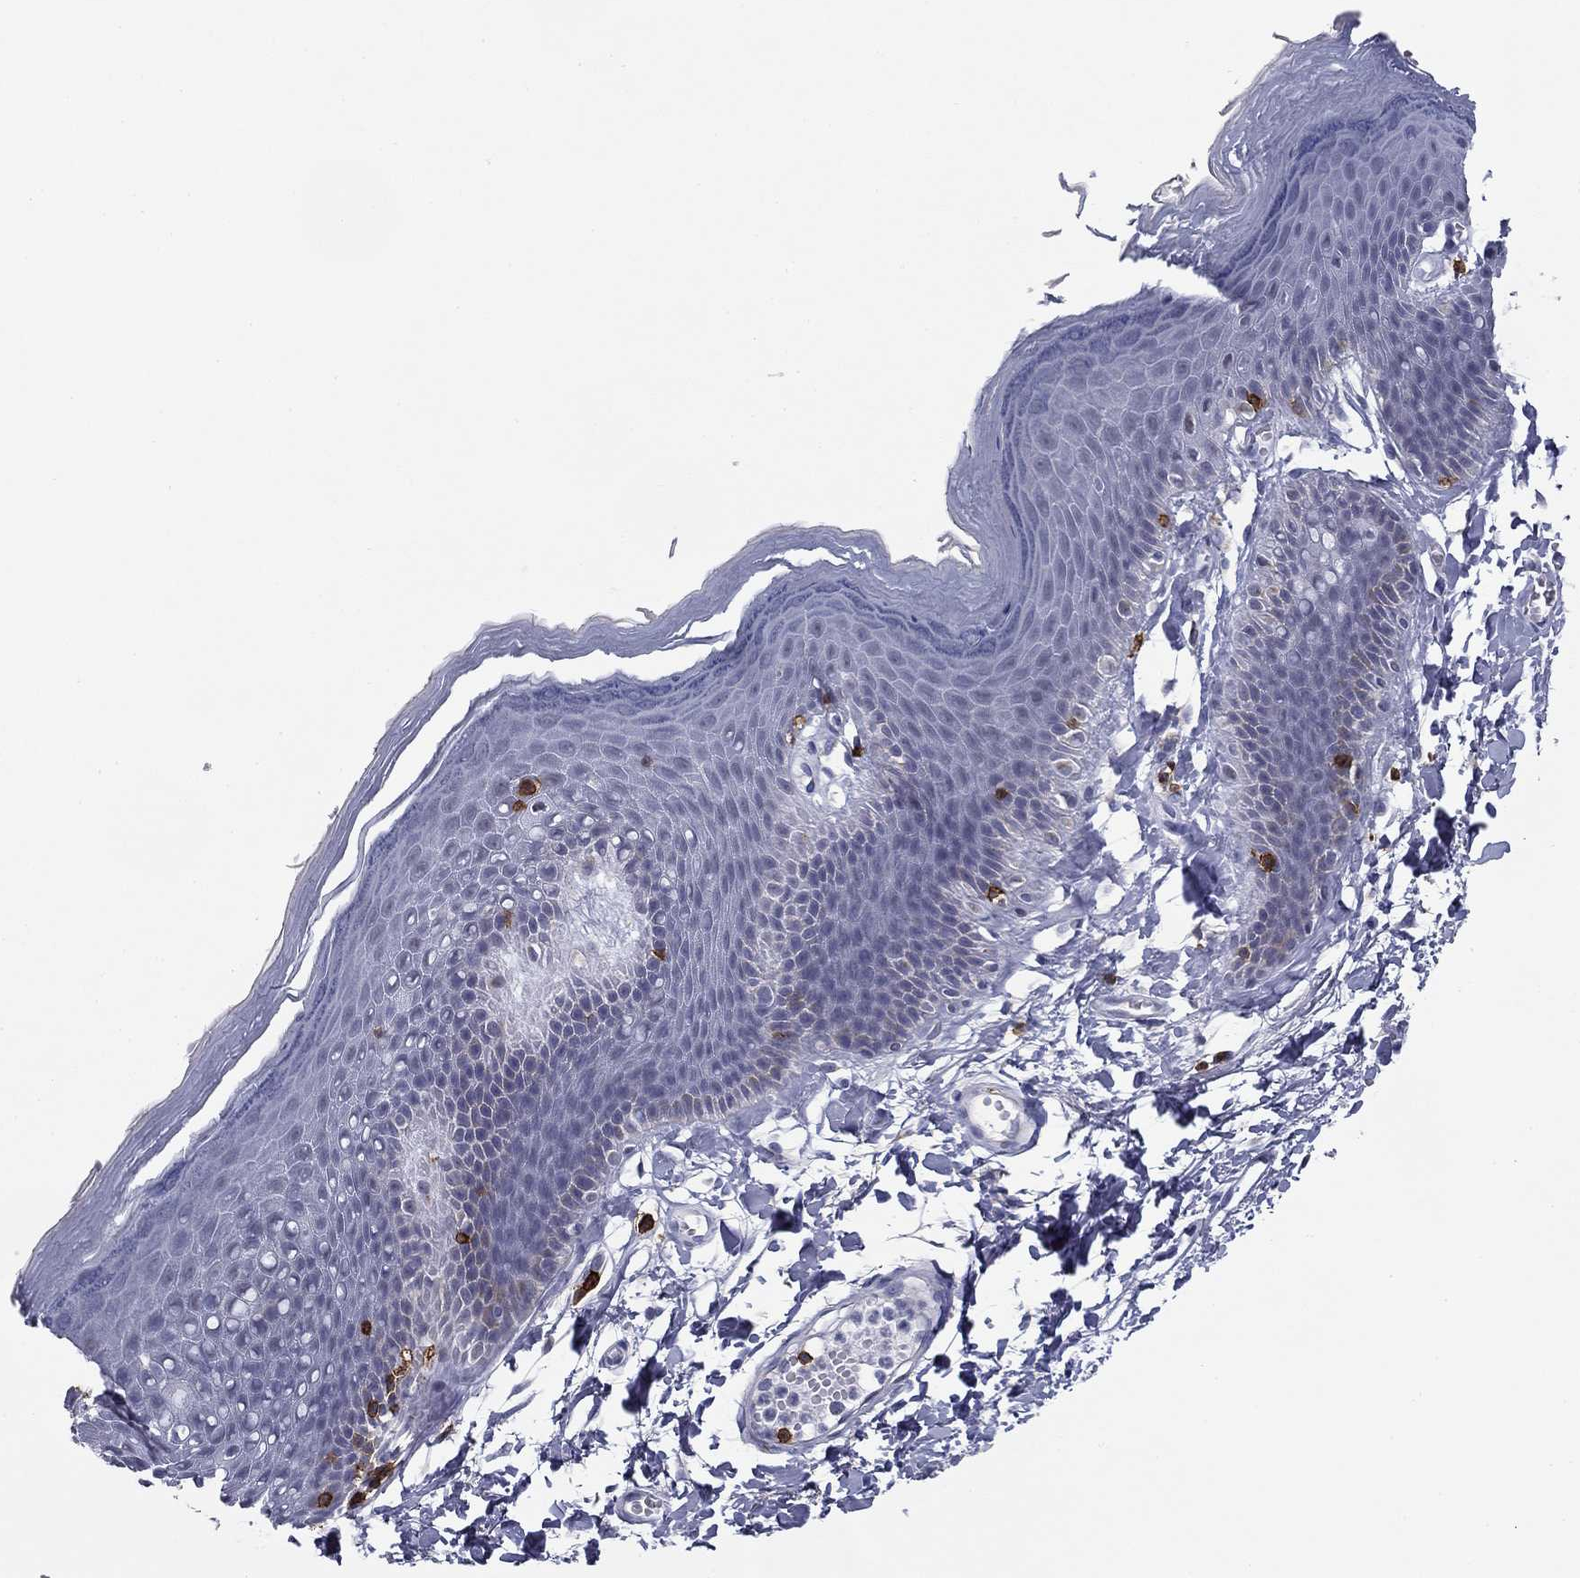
{"staining": {"intensity": "negative", "quantity": "none", "location": "none"}, "tissue": "skin", "cell_type": "Epidermal cells", "image_type": "normal", "snomed": [{"axis": "morphology", "description": "Normal tissue, NOS"}, {"axis": "topography", "description": "Anal"}], "caption": "Skin stained for a protein using IHC exhibits no expression epidermal cells.", "gene": "TRAT1", "patient": {"sex": "male", "age": 53}}